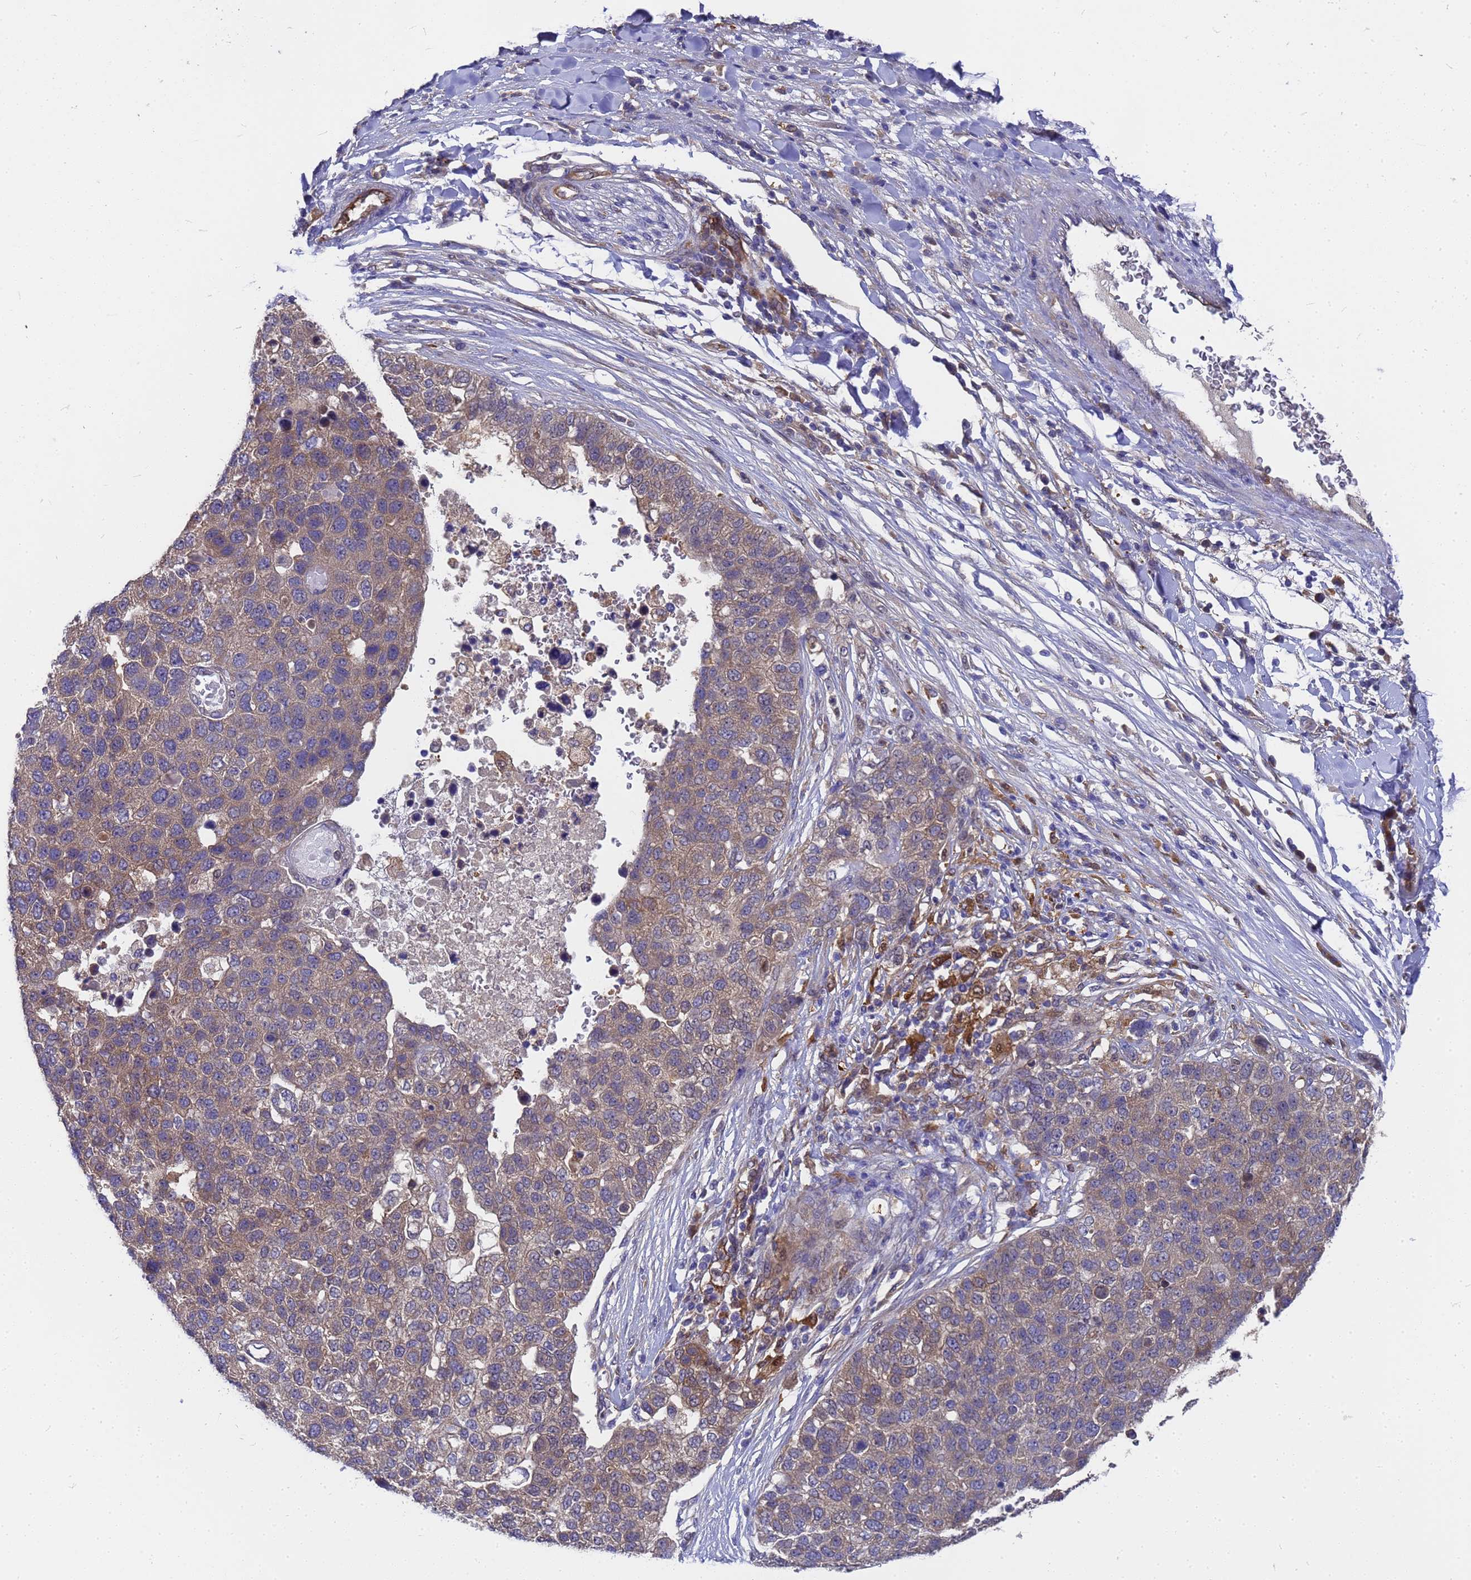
{"staining": {"intensity": "weak", "quantity": "<25%", "location": "cytoplasmic/membranous"}, "tissue": "pancreatic cancer", "cell_type": "Tumor cells", "image_type": "cancer", "snomed": [{"axis": "morphology", "description": "Adenocarcinoma, NOS"}, {"axis": "topography", "description": "Pancreas"}], "caption": "Immunohistochemical staining of adenocarcinoma (pancreatic) demonstrates no significant expression in tumor cells.", "gene": "SLC35E2B", "patient": {"sex": "female", "age": 61}}